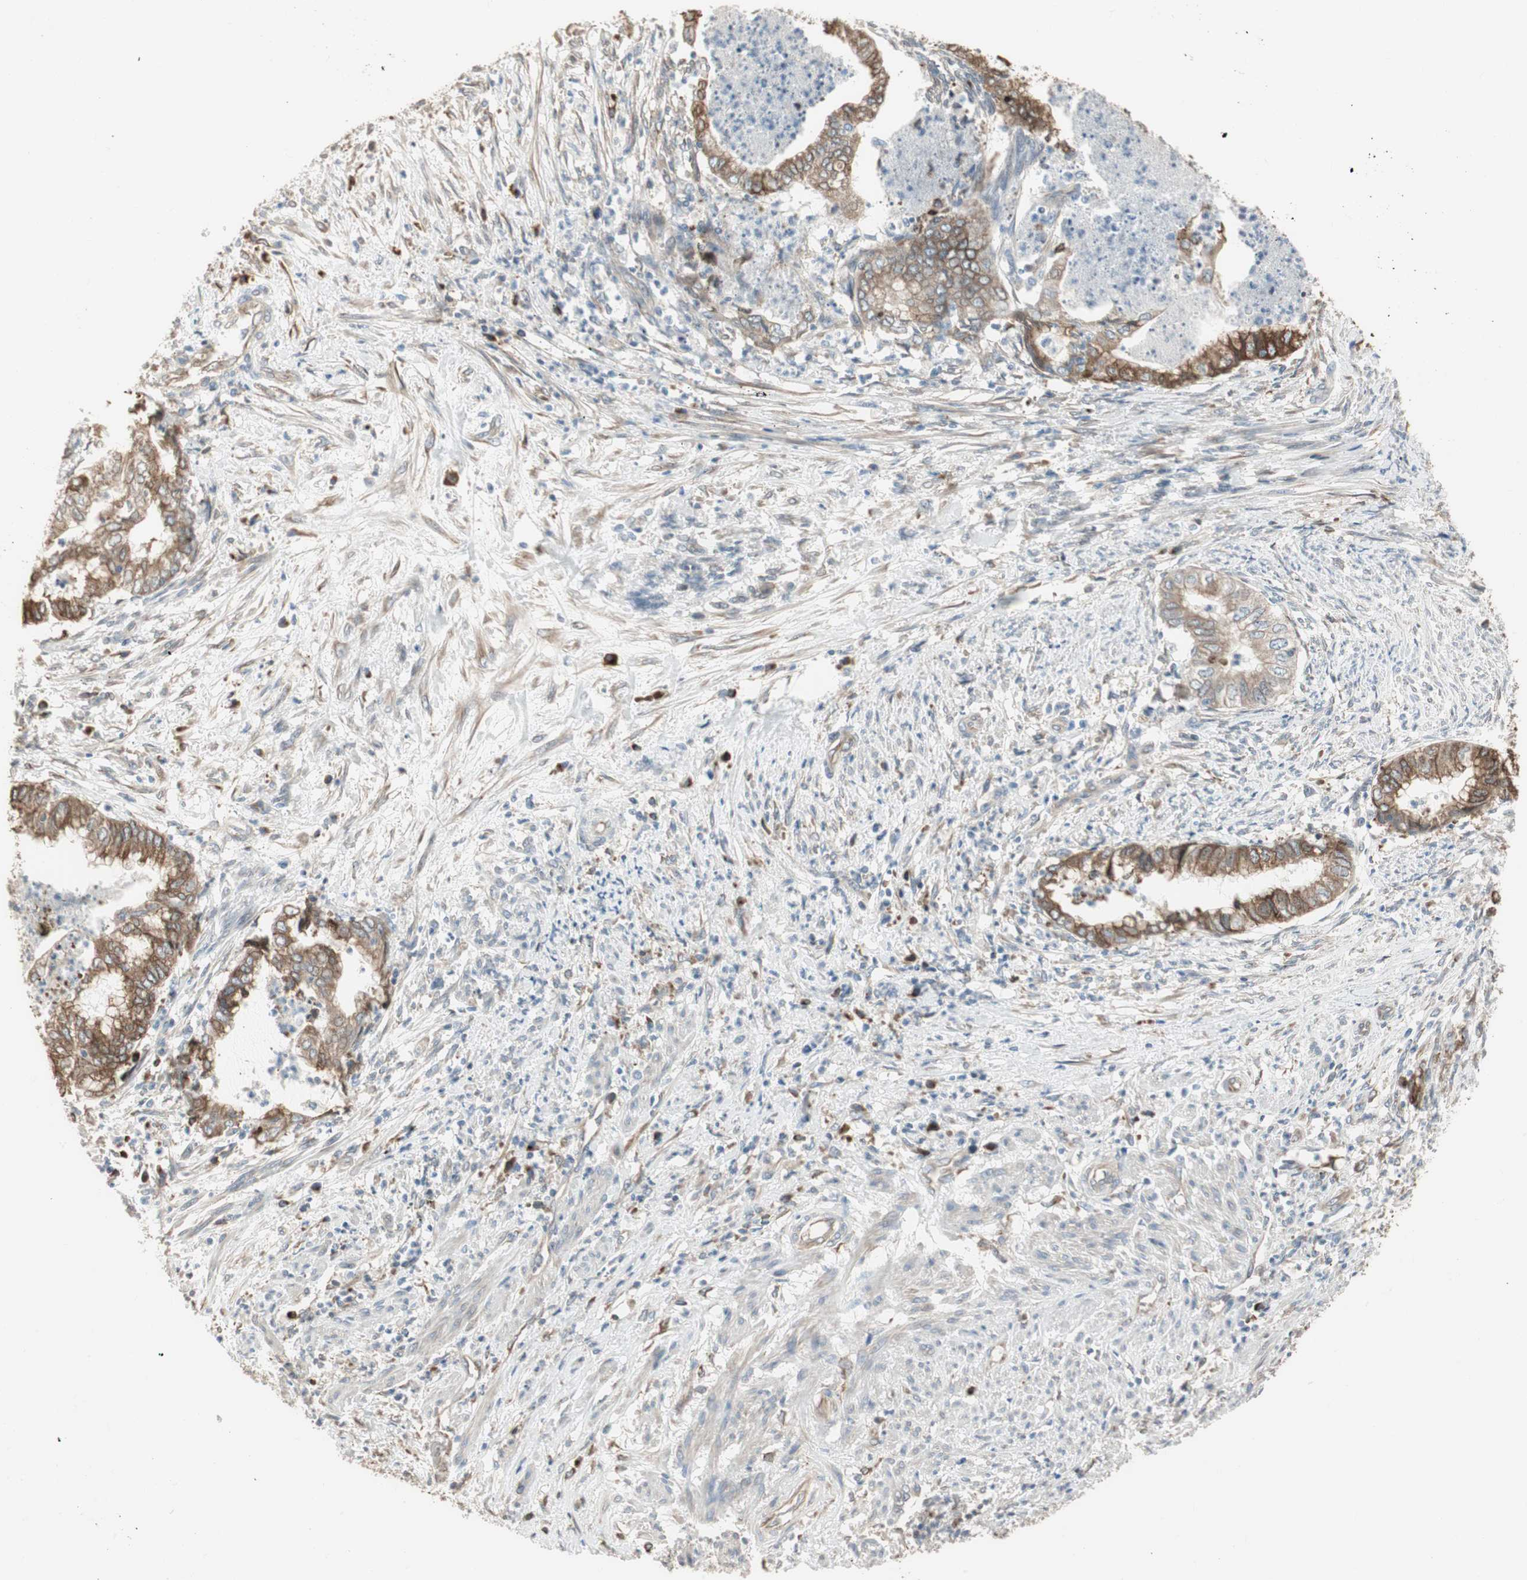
{"staining": {"intensity": "moderate", "quantity": ">75%", "location": "cytoplasmic/membranous"}, "tissue": "endometrial cancer", "cell_type": "Tumor cells", "image_type": "cancer", "snomed": [{"axis": "morphology", "description": "Necrosis, NOS"}, {"axis": "morphology", "description": "Adenocarcinoma, NOS"}, {"axis": "topography", "description": "Endometrium"}], "caption": "There is medium levels of moderate cytoplasmic/membranous expression in tumor cells of adenocarcinoma (endometrial), as demonstrated by immunohistochemical staining (brown color).", "gene": "NUCB2", "patient": {"sex": "female", "age": 79}}